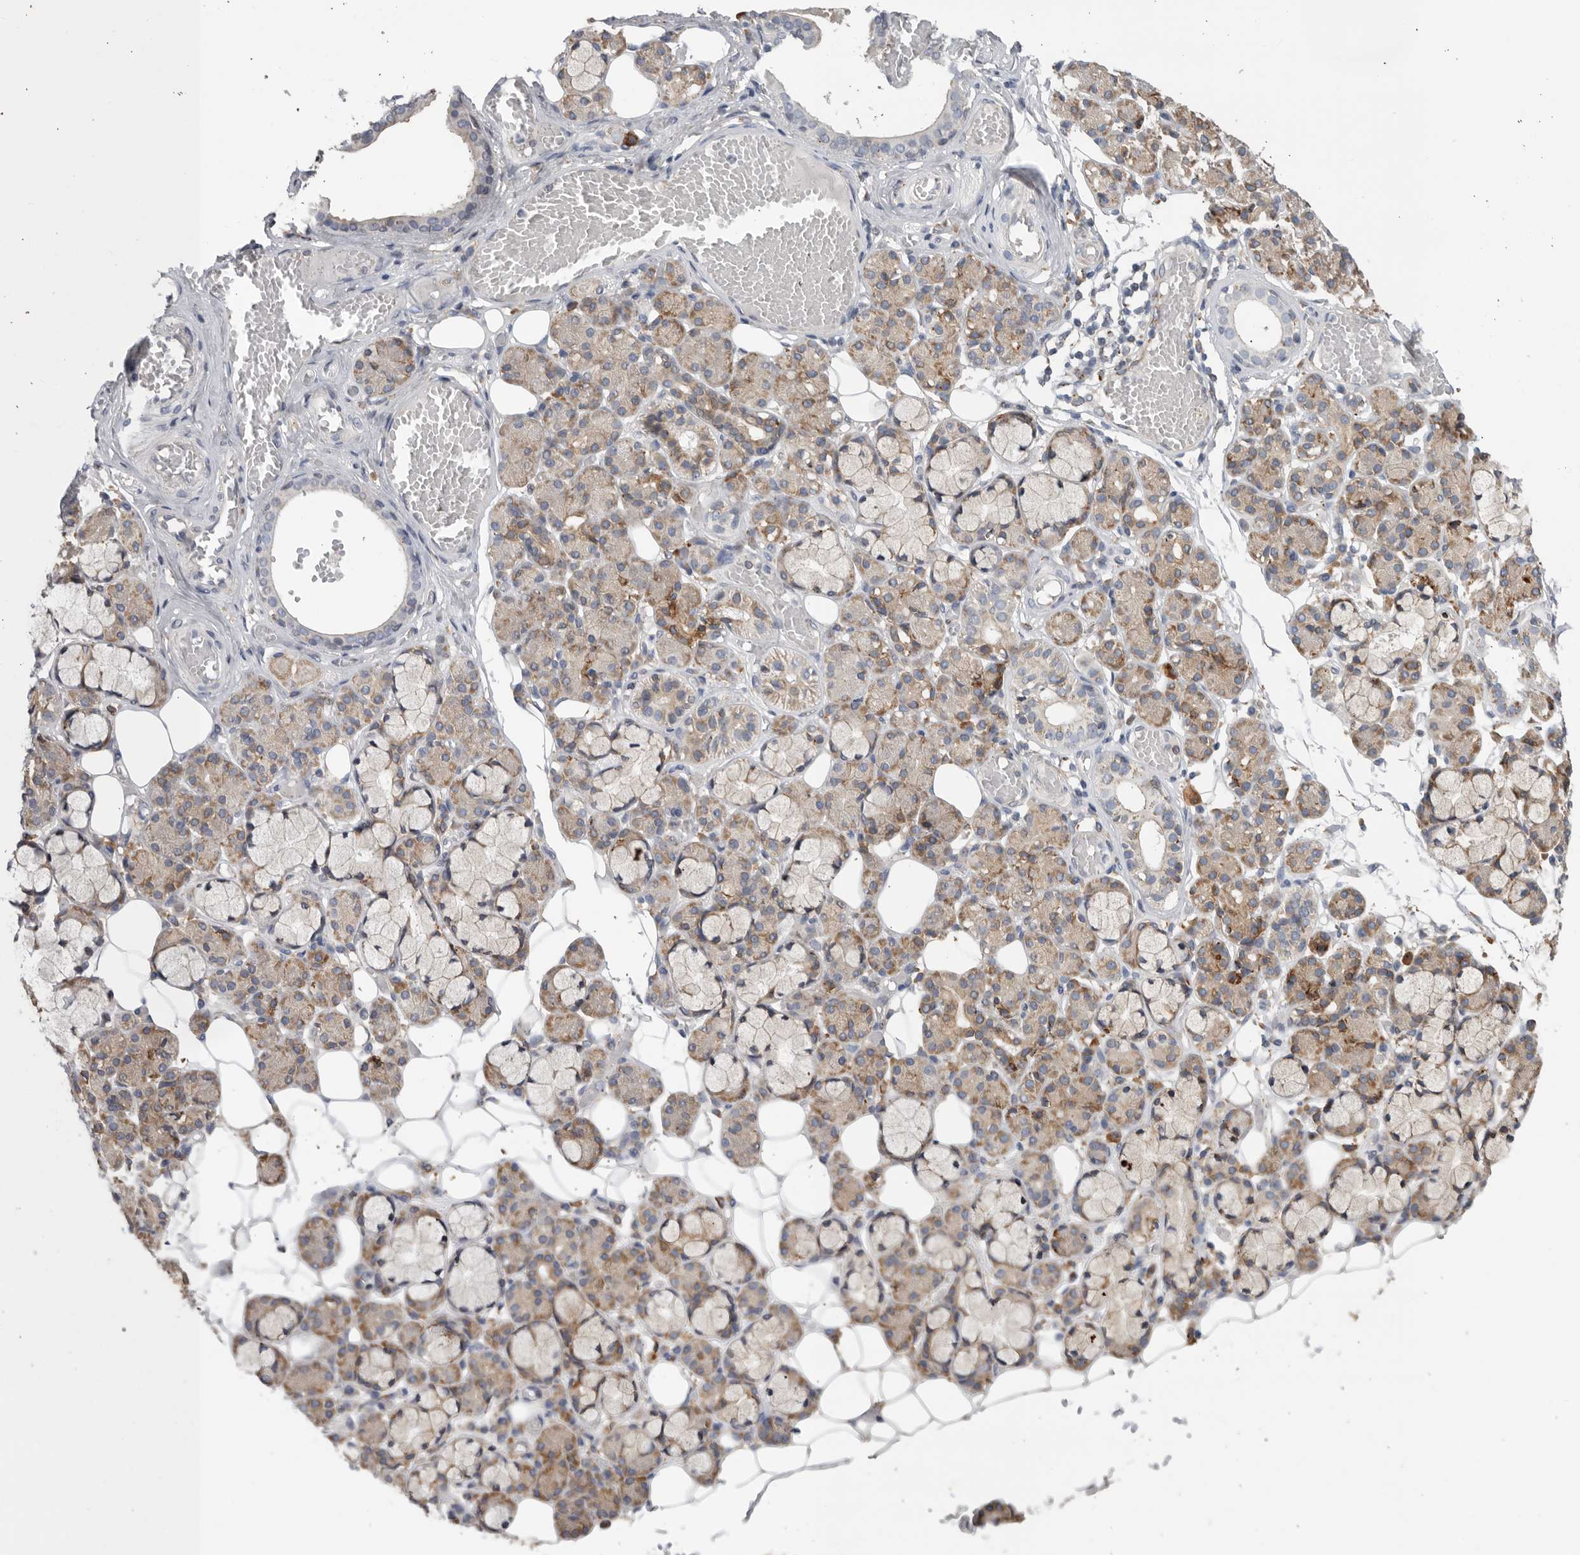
{"staining": {"intensity": "moderate", "quantity": "<25%", "location": "cytoplasmic/membranous"}, "tissue": "salivary gland", "cell_type": "Glandular cells", "image_type": "normal", "snomed": [{"axis": "morphology", "description": "Normal tissue, NOS"}, {"axis": "topography", "description": "Salivary gland"}], "caption": "A high-resolution micrograph shows immunohistochemistry staining of normal salivary gland, which displays moderate cytoplasmic/membranous staining in about <25% of glandular cells.", "gene": "GANAB", "patient": {"sex": "male", "age": 63}}